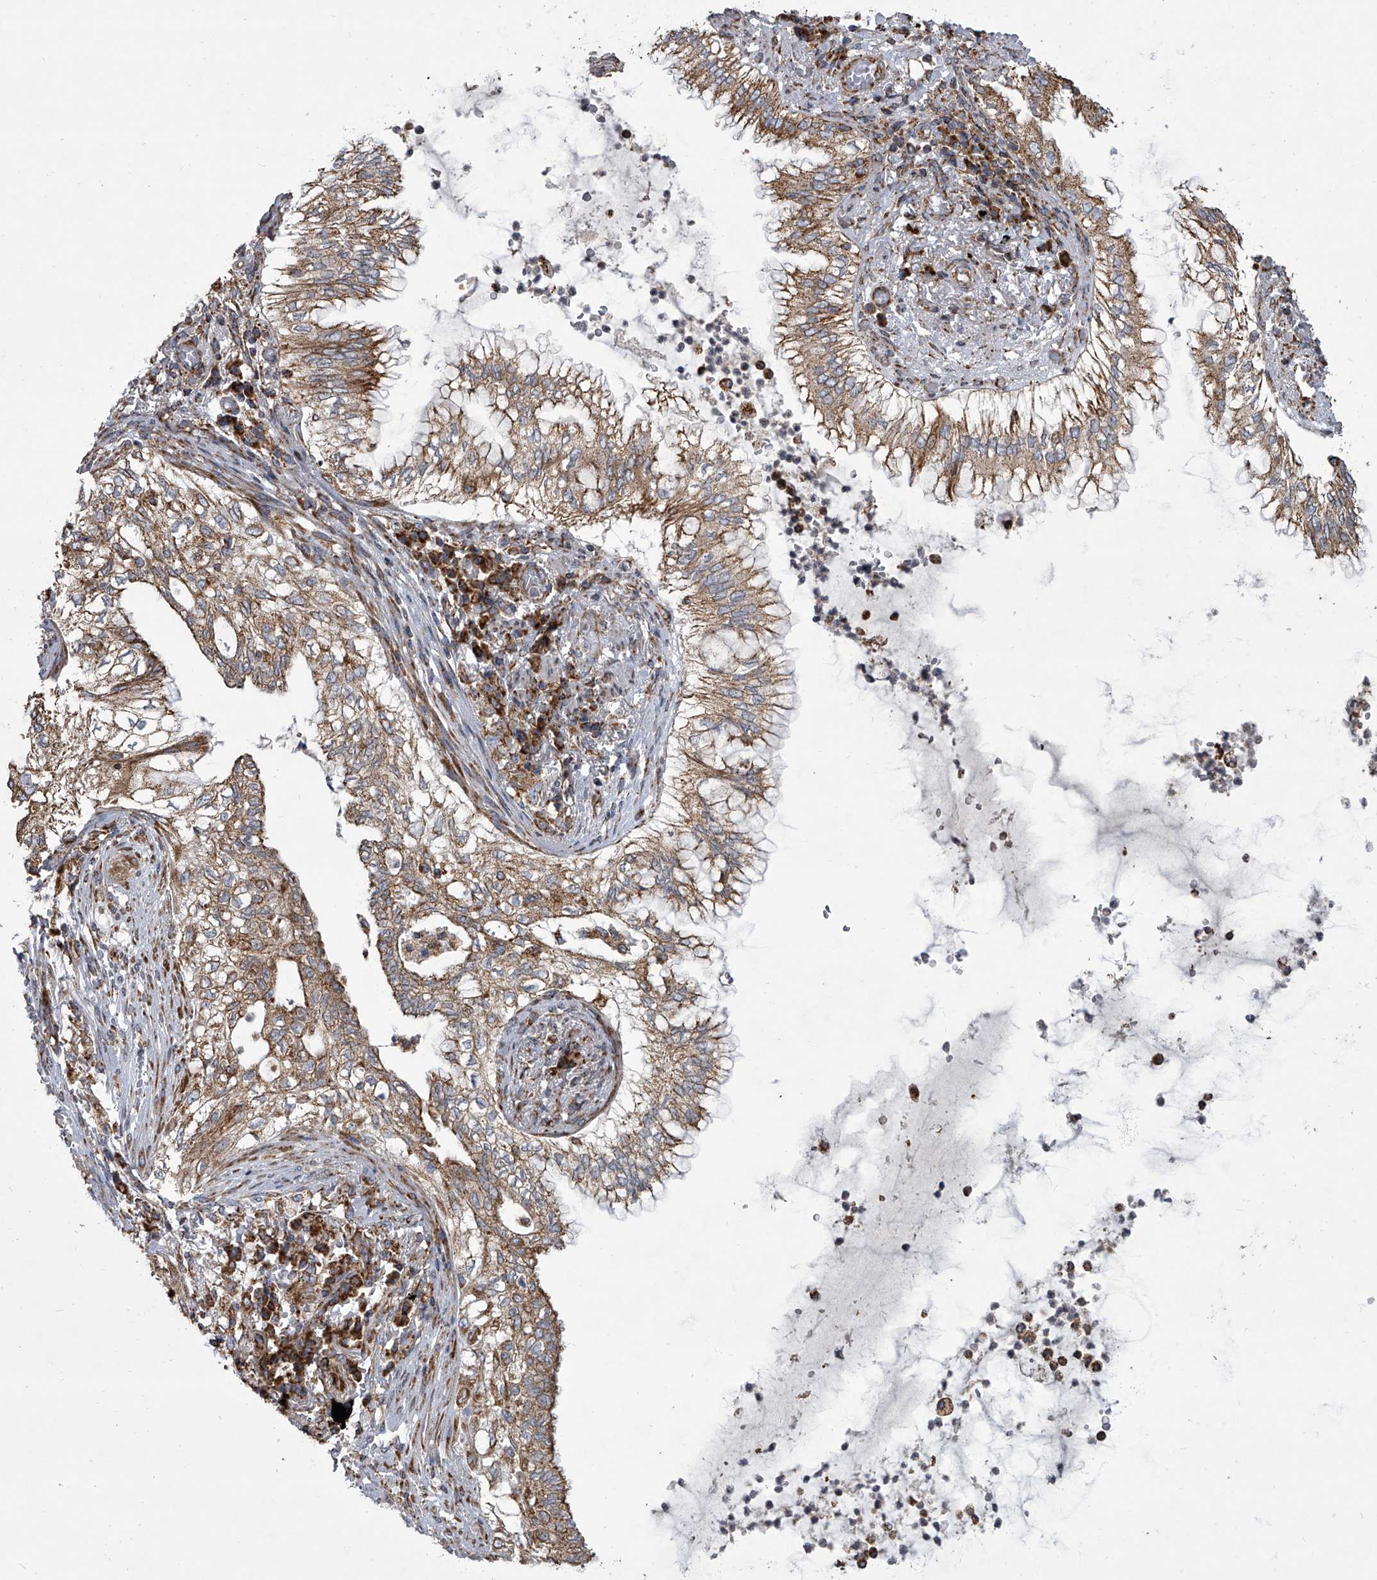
{"staining": {"intensity": "moderate", "quantity": ">75%", "location": "cytoplasmic/membranous"}, "tissue": "lung cancer", "cell_type": "Tumor cells", "image_type": "cancer", "snomed": [{"axis": "morphology", "description": "Adenocarcinoma, NOS"}, {"axis": "topography", "description": "Lung"}], "caption": "Immunohistochemical staining of adenocarcinoma (lung) exhibits medium levels of moderate cytoplasmic/membranous positivity in approximately >75% of tumor cells. The protein of interest is shown in brown color, while the nuclei are stained blue.", "gene": "ZC3H15", "patient": {"sex": "female", "age": 70}}